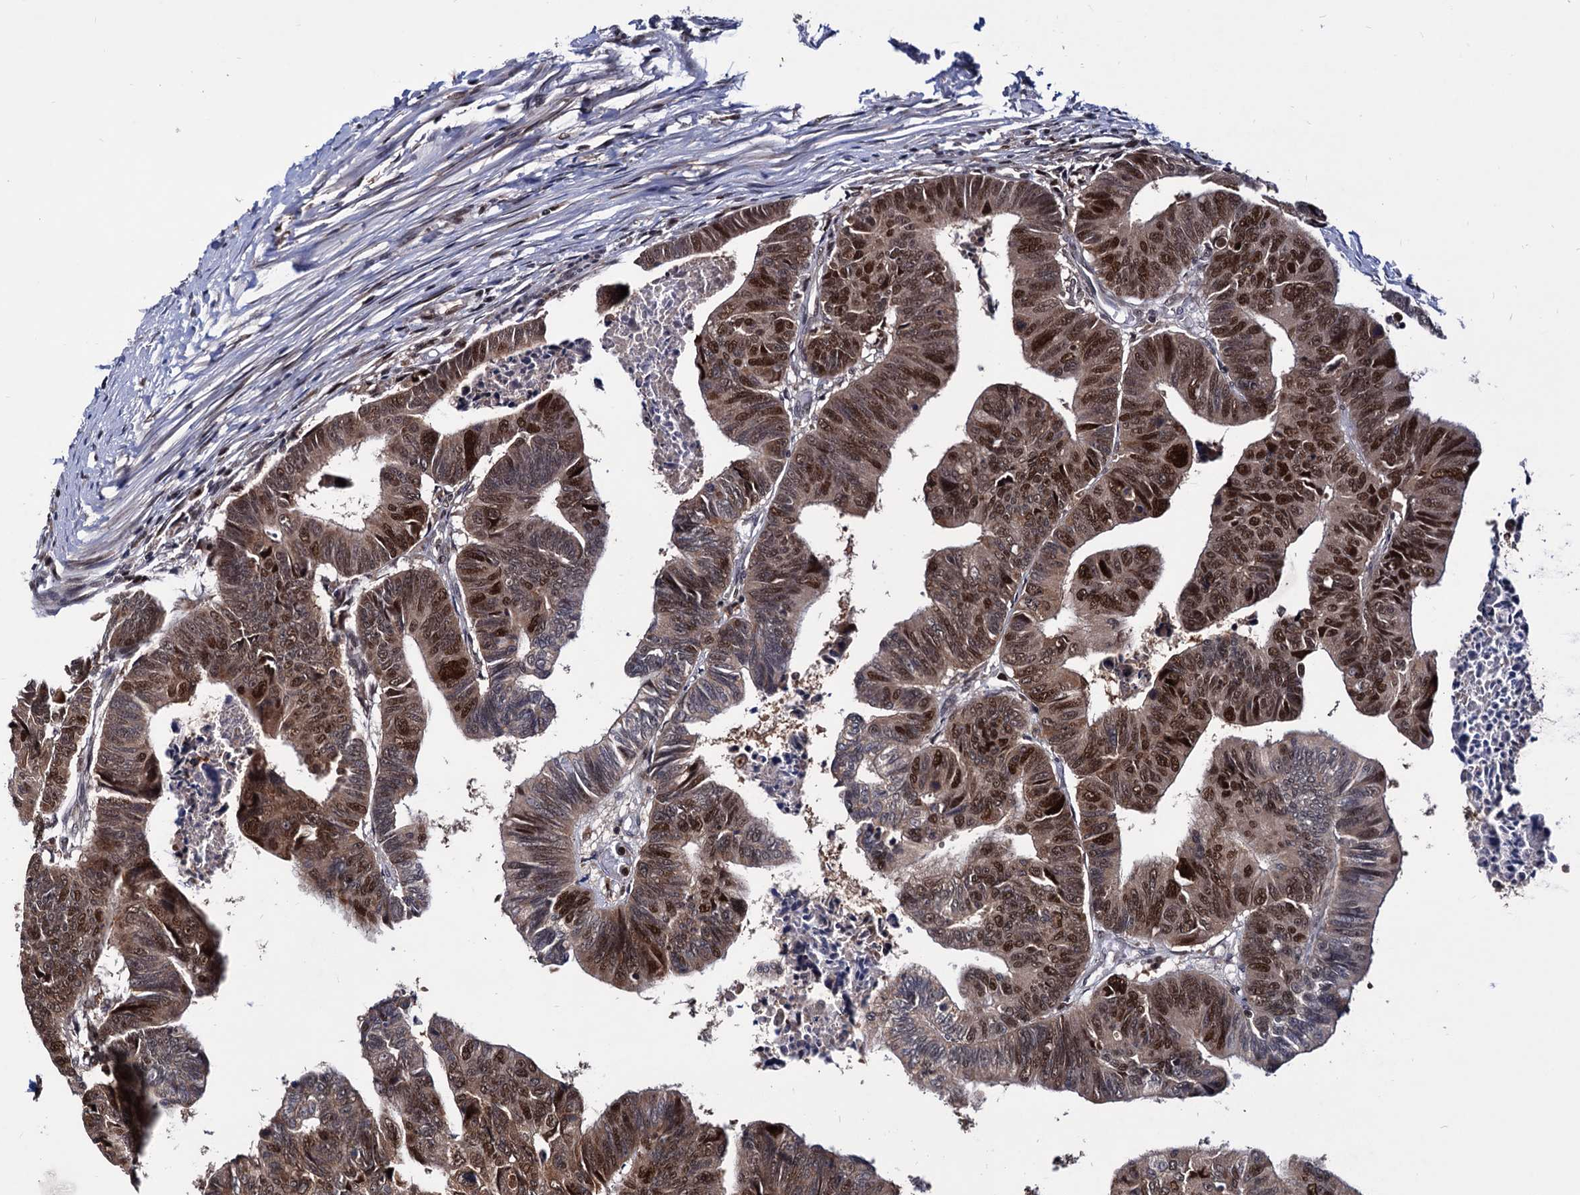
{"staining": {"intensity": "moderate", "quantity": ">75%", "location": "cytoplasmic/membranous,nuclear"}, "tissue": "colorectal cancer", "cell_type": "Tumor cells", "image_type": "cancer", "snomed": [{"axis": "morphology", "description": "Adenocarcinoma, NOS"}, {"axis": "topography", "description": "Rectum"}], "caption": "Brown immunohistochemical staining in human adenocarcinoma (colorectal) reveals moderate cytoplasmic/membranous and nuclear staining in approximately >75% of tumor cells.", "gene": "RNASEH2B", "patient": {"sex": "female", "age": 65}}